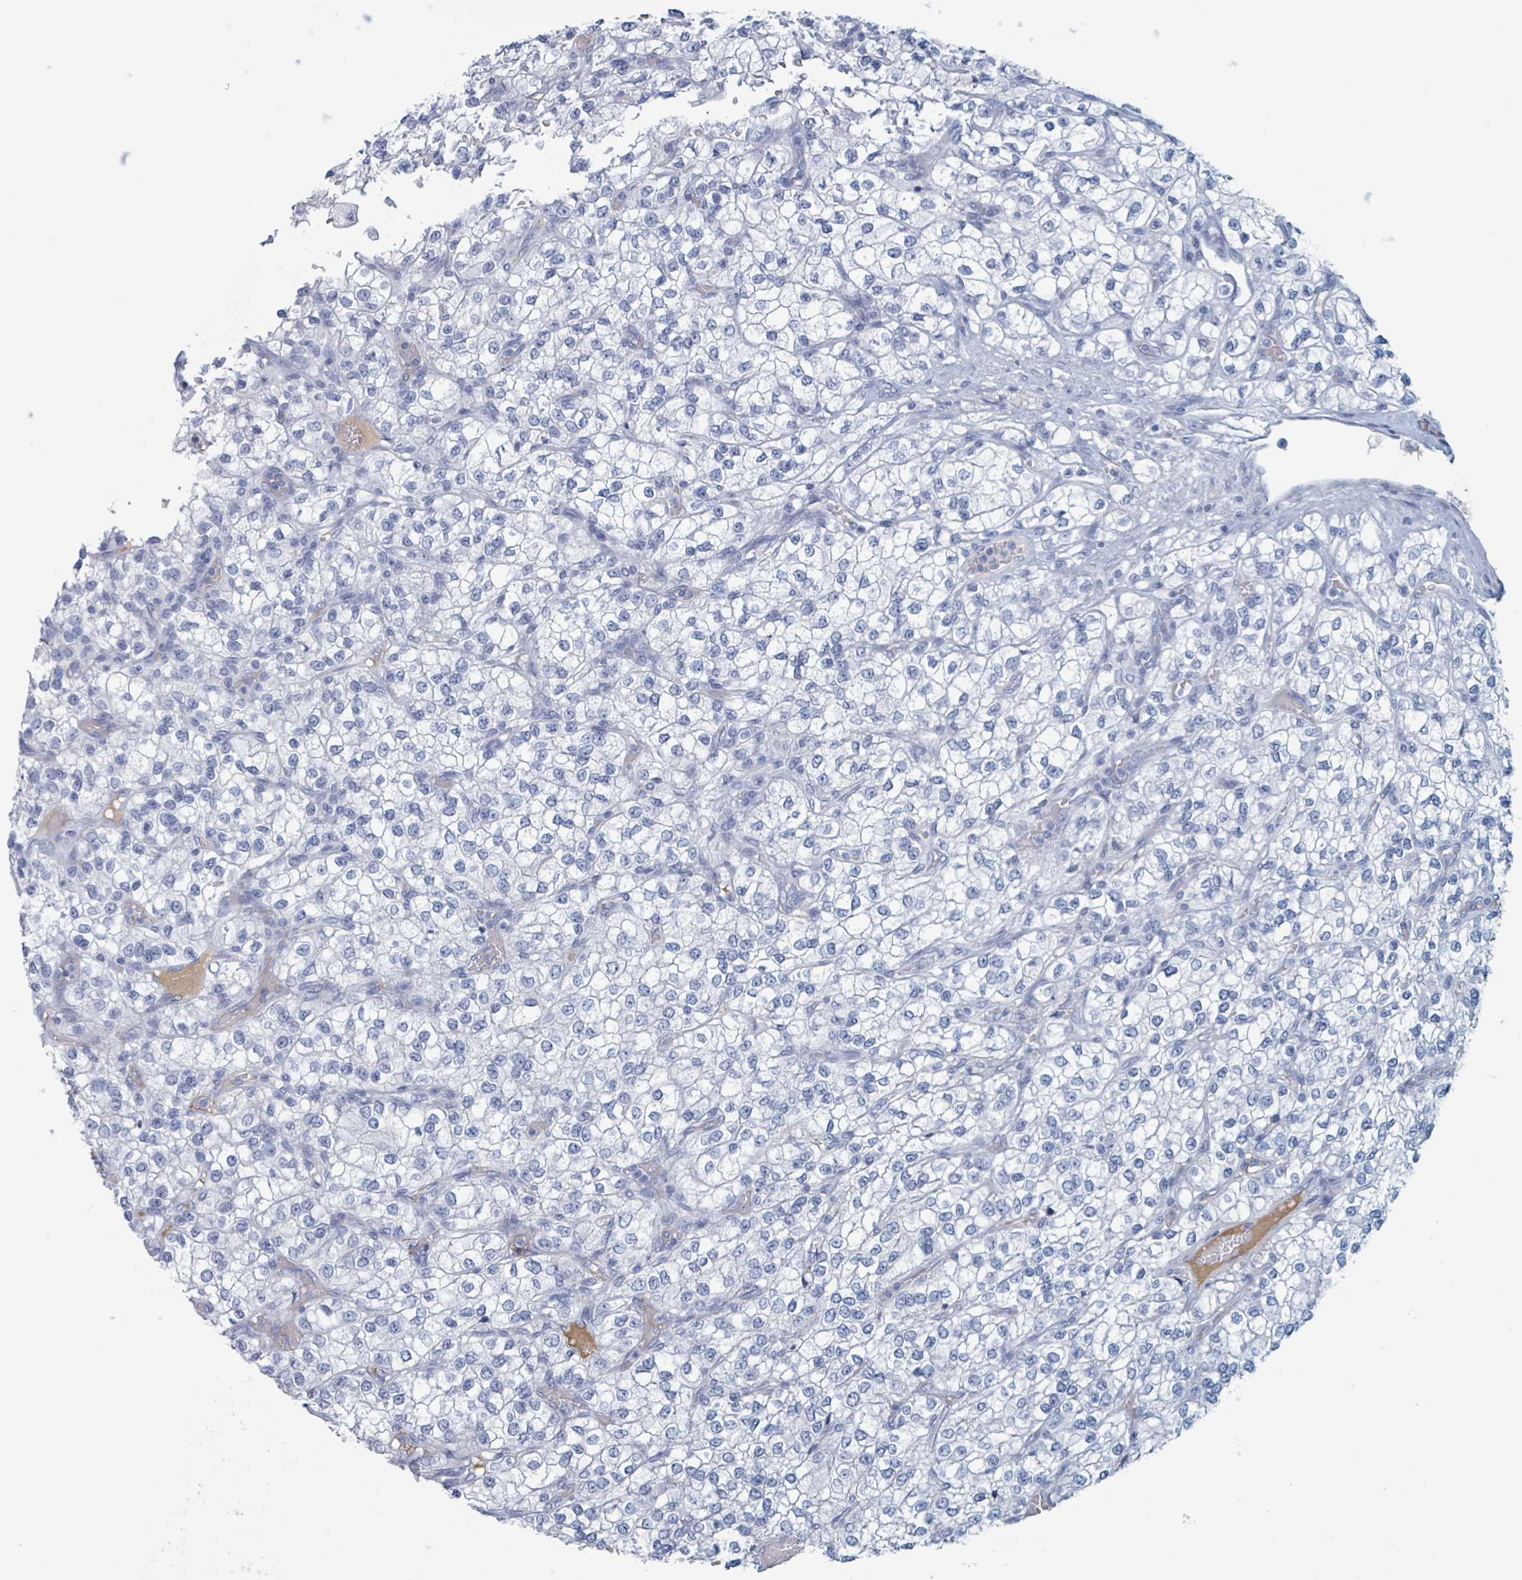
{"staining": {"intensity": "negative", "quantity": "none", "location": "none"}, "tissue": "renal cancer", "cell_type": "Tumor cells", "image_type": "cancer", "snomed": [{"axis": "morphology", "description": "Adenocarcinoma, NOS"}, {"axis": "topography", "description": "Kidney"}], "caption": "Tumor cells show no significant staining in renal cancer. (DAB (3,3'-diaminobenzidine) immunohistochemistry visualized using brightfield microscopy, high magnification).", "gene": "KLK4", "patient": {"sex": "male", "age": 80}}